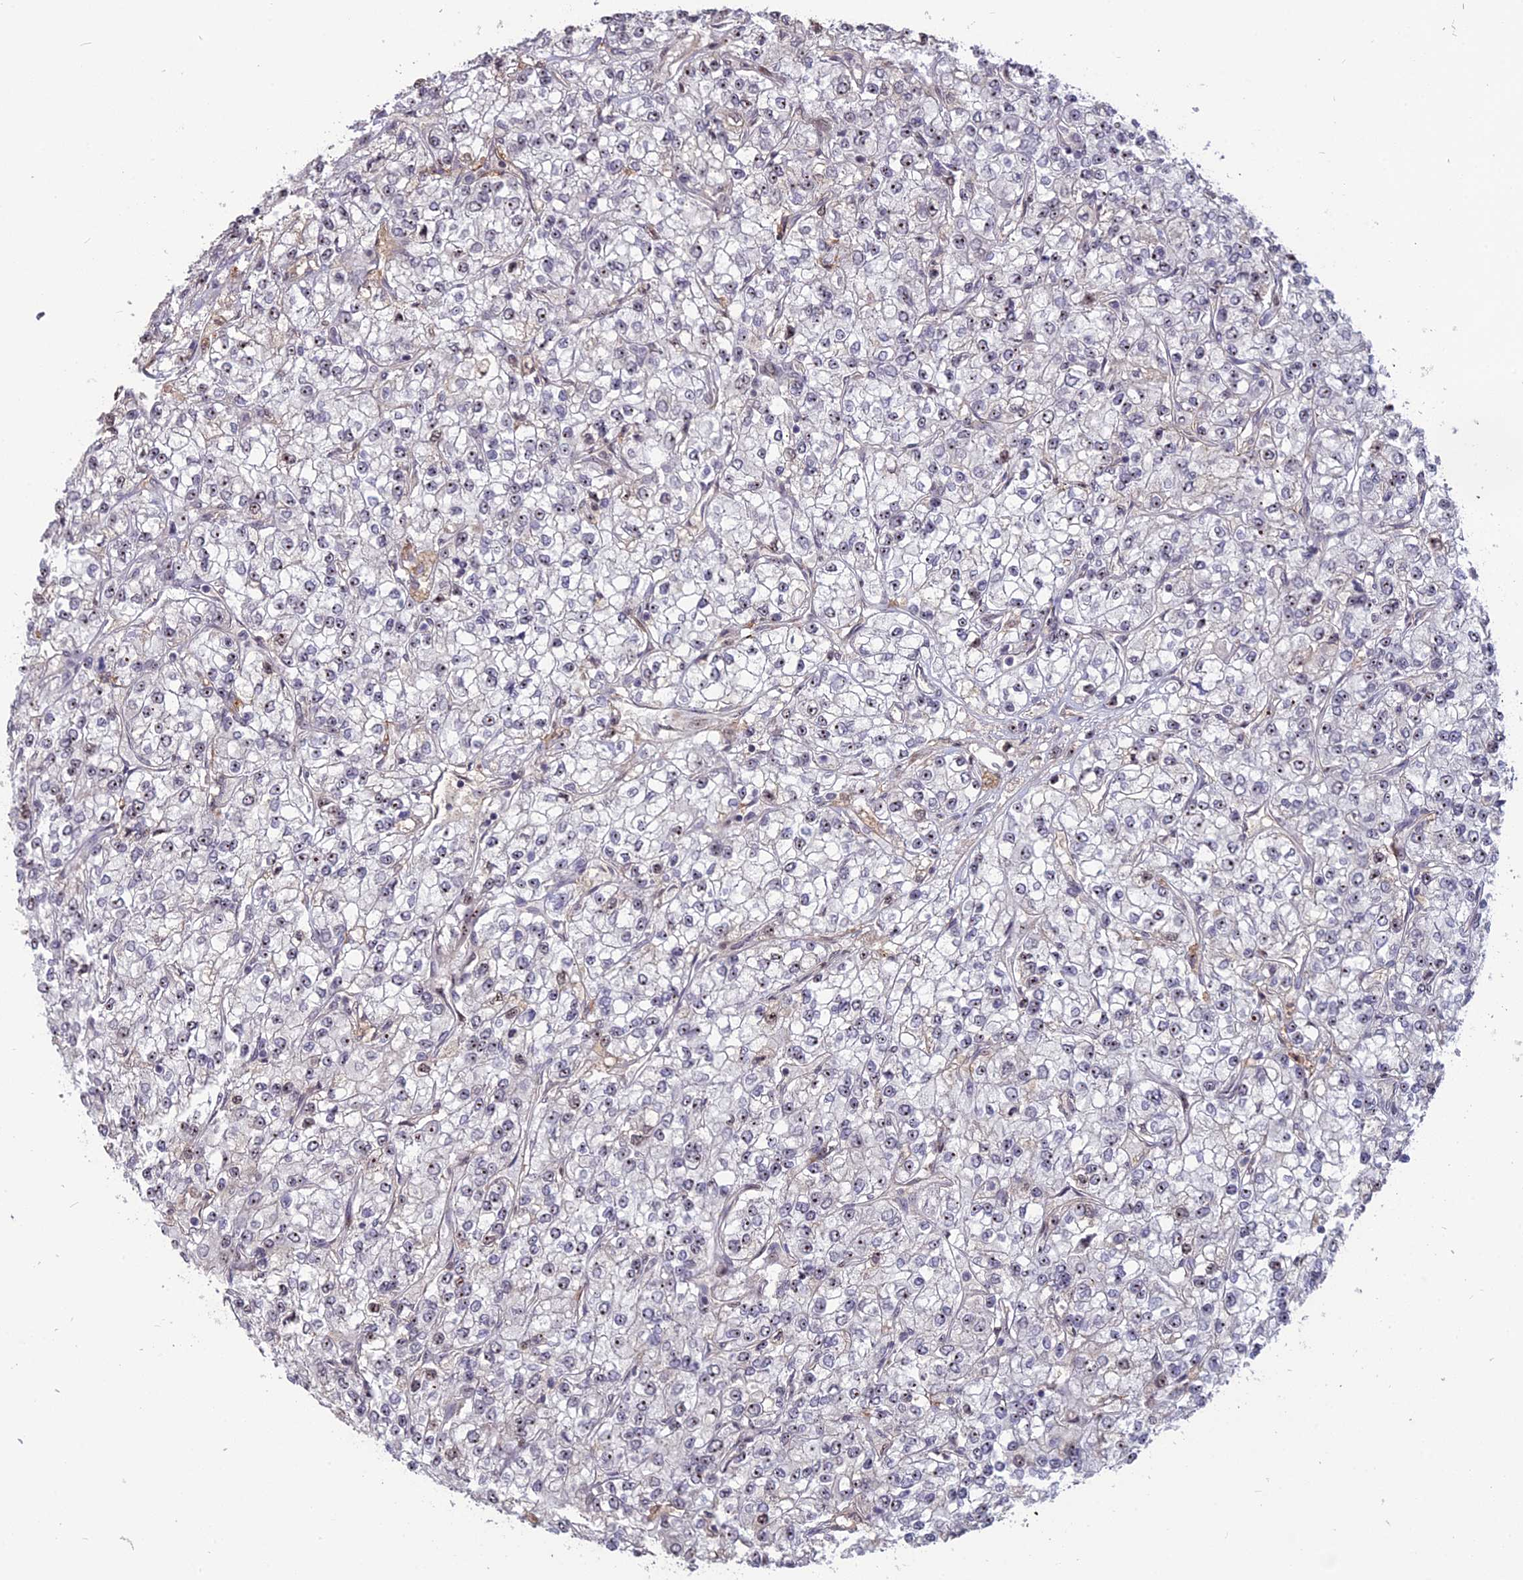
{"staining": {"intensity": "weak", "quantity": "25%-75%", "location": "nuclear"}, "tissue": "renal cancer", "cell_type": "Tumor cells", "image_type": "cancer", "snomed": [{"axis": "morphology", "description": "Adenocarcinoma, NOS"}, {"axis": "topography", "description": "Kidney"}], "caption": "A brown stain highlights weak nuclear positivity of a protein in adenocarcinoma (renal) tumor cells. The staining was performed using DAB to visualize the protein expression in brown, while the nuclei were stained in blue with hematoxylin (Magnification: 20x).", "gene": "FAM131A", "patient": {"sex": "male", "age": 80}}